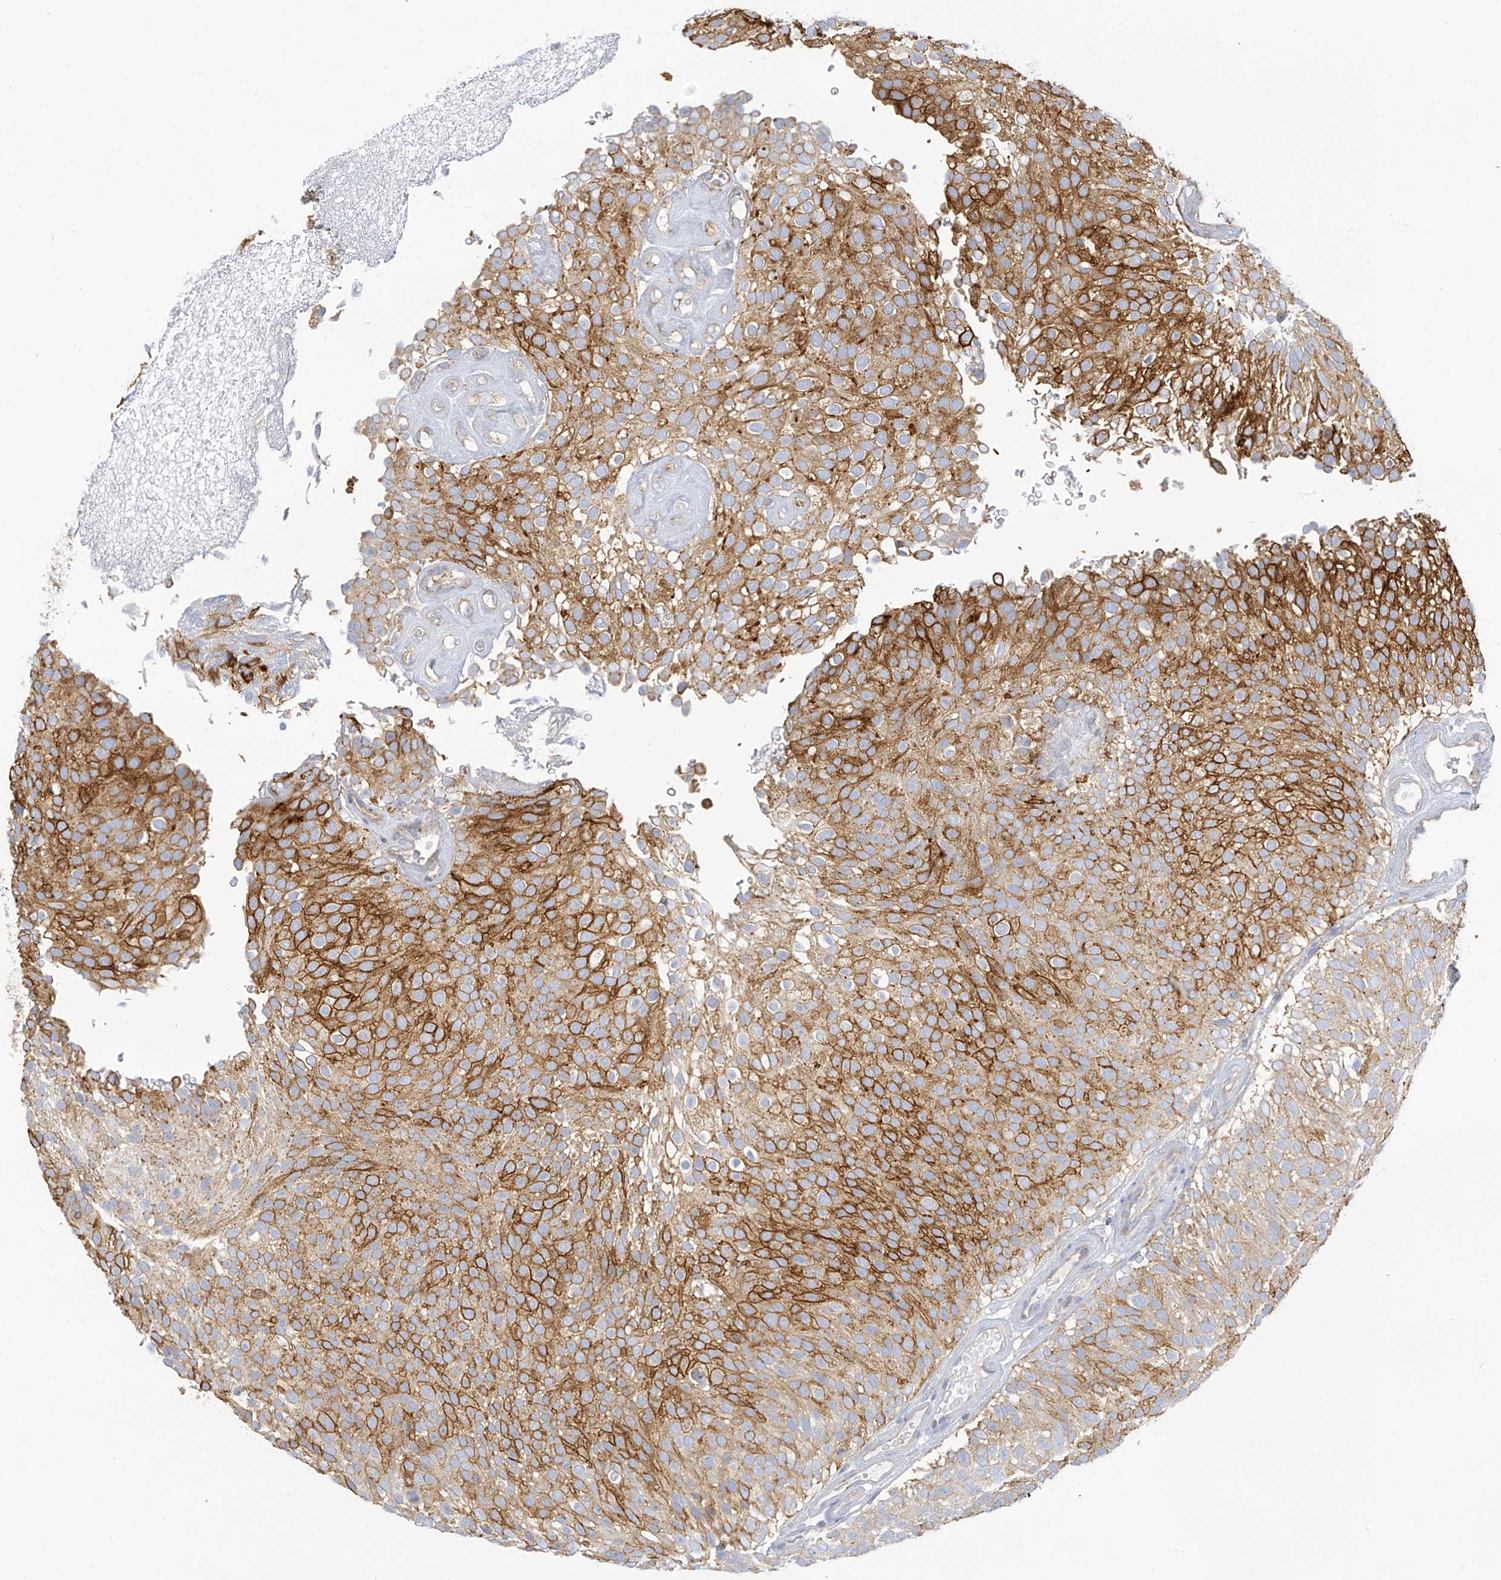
{"staining": {"intensity": "moderate", "quantity": ">75%", "location": "cytoplasmic/membranous"}, "tissue": "urothelial cancer", "cell_type": "Tumor cells", "image_type": "cancer", "snomed": [{"axis": "morphology", "description": "Urothelial carcinoma, Low grade"}, {"axis": "topography", "description": "Urinary bladder"}], "caption": "Immunohistochemistry (DAB) staining of human low-grade urothelial carcinoma displays moderate cytoplasmic/membranous protein expression in about >75% of tumor cells. Nuclei are stained in blue.", "gene": "SLC6A12", "patient": {"sex": "male", "age": 78}}